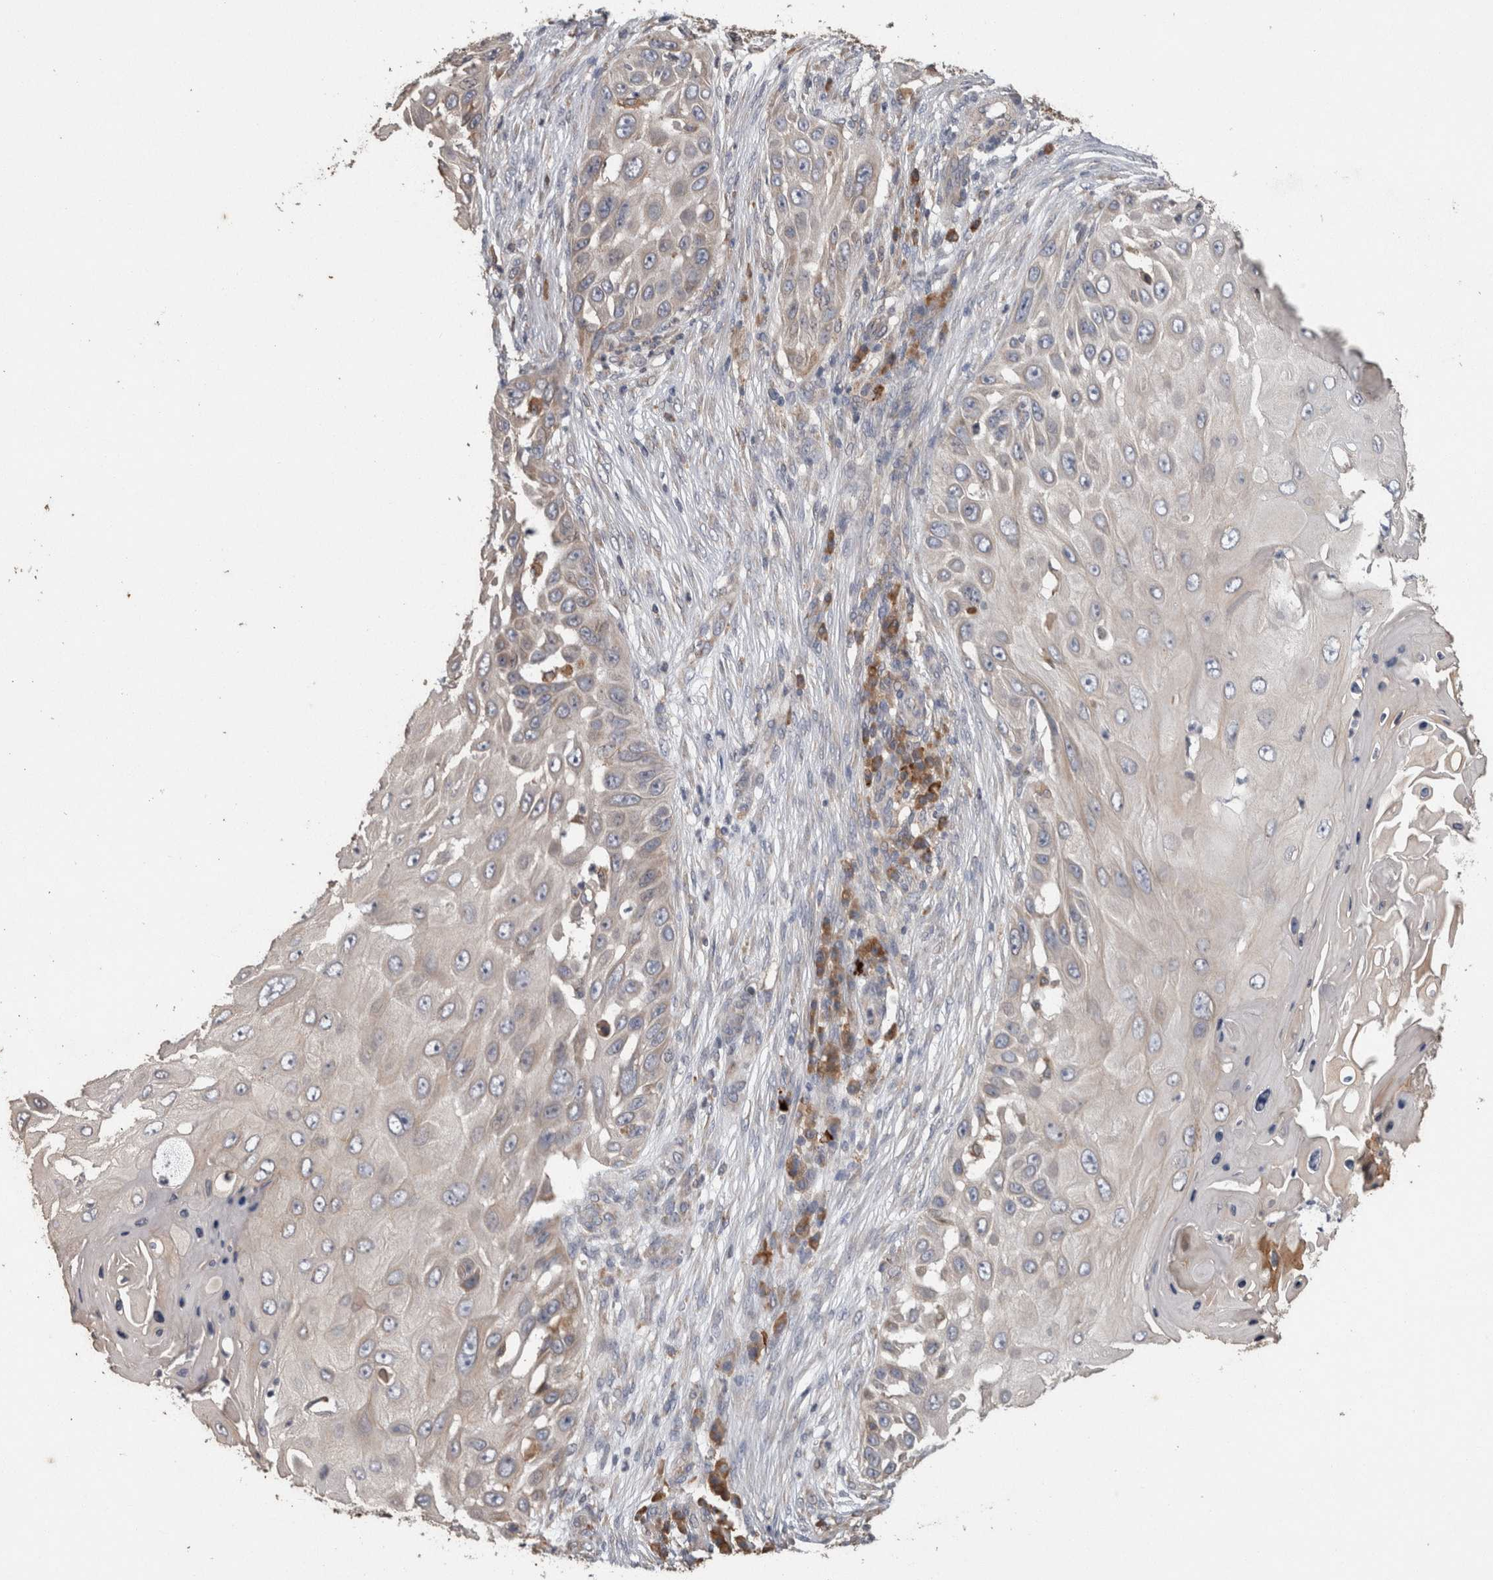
{"staining": {"intensity": "weak", "quantity": "<25%", "location": "cytoplasmic/membranous"}, "tissue": "skin cancer", "cell_type": "Tumor cells", "image_type": "cancer", "snomed": [{"axis": "morphology", "description": "Squamous cell carcinoma, NOS"}, {"axis": "topography", "description": "Skin"}], "caption": "Immunohistochemistry (IHC) photomicrograph of squamous cell carcinoma (skin) stained for a protein (brown), which exhibits no positivity in tumor cells. (Brightfield microscopy of DAB (3,3'-diaminobenzidine) immunohistochemistry at high magnification).", "gene": "ADGRL3", "patient": {"sex": "female", "age": 44}}